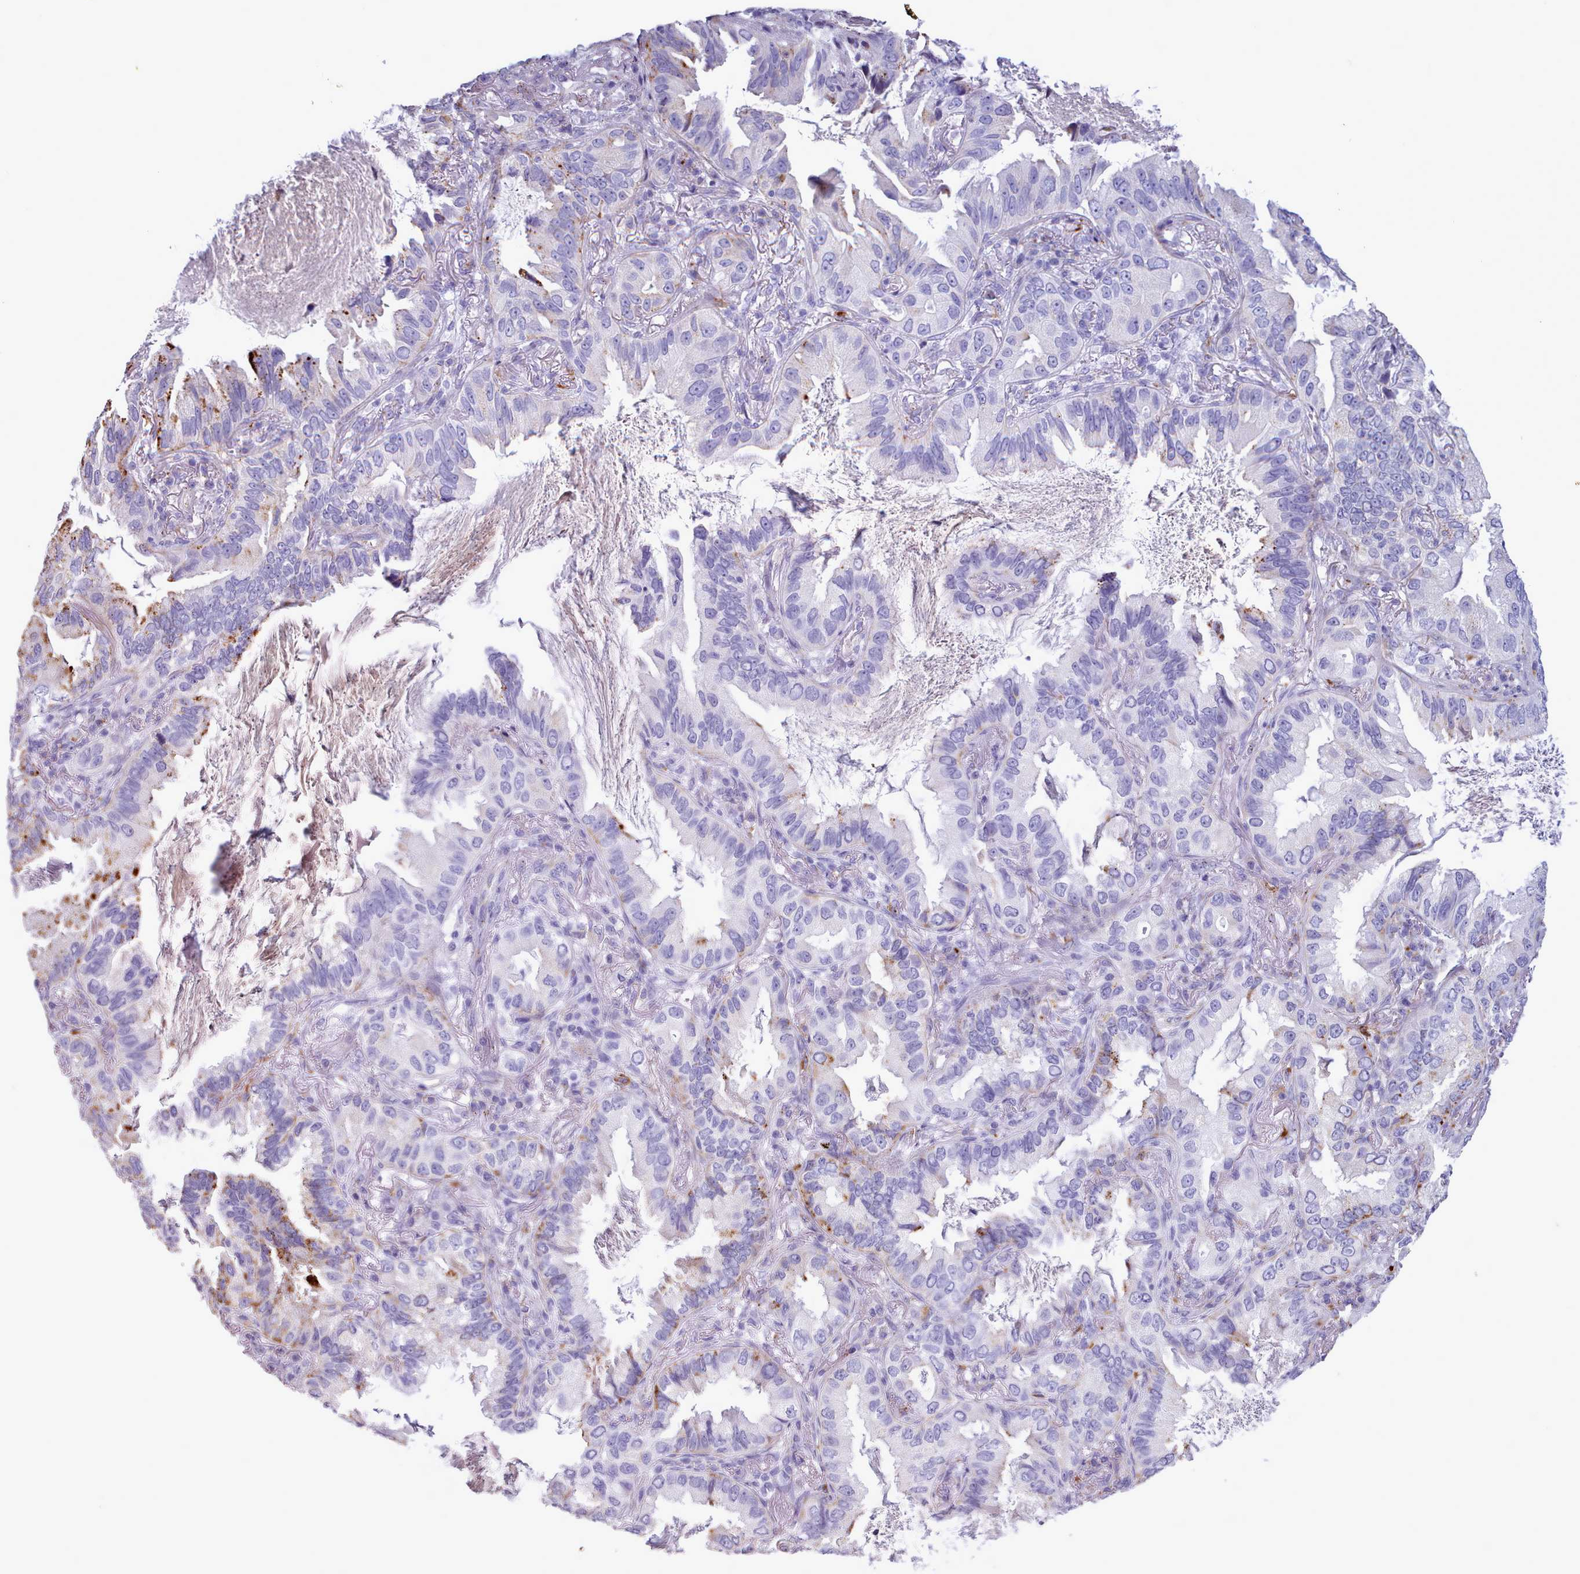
{"staining": {"intensity": "strong", "quantity": "<25%", "location": "cytoplasmic/membranous"}, "tissue": "lung cancer", "cell_type": "Tumor cells", "image_type": "cancer", "snomed": [{"axis": "morphology", "description": "Adenocarcinoma, NOS"}, {"axis": "topography", "description": "Lung"}], "caption": "Lung adenocarcinoma stained with a brown dye reveals strong cytoplasmic/membranous positive staining in approximately <25% of tumor cells.", "gene": "GAA", "patient": {"sex": "female", "age": 69}}